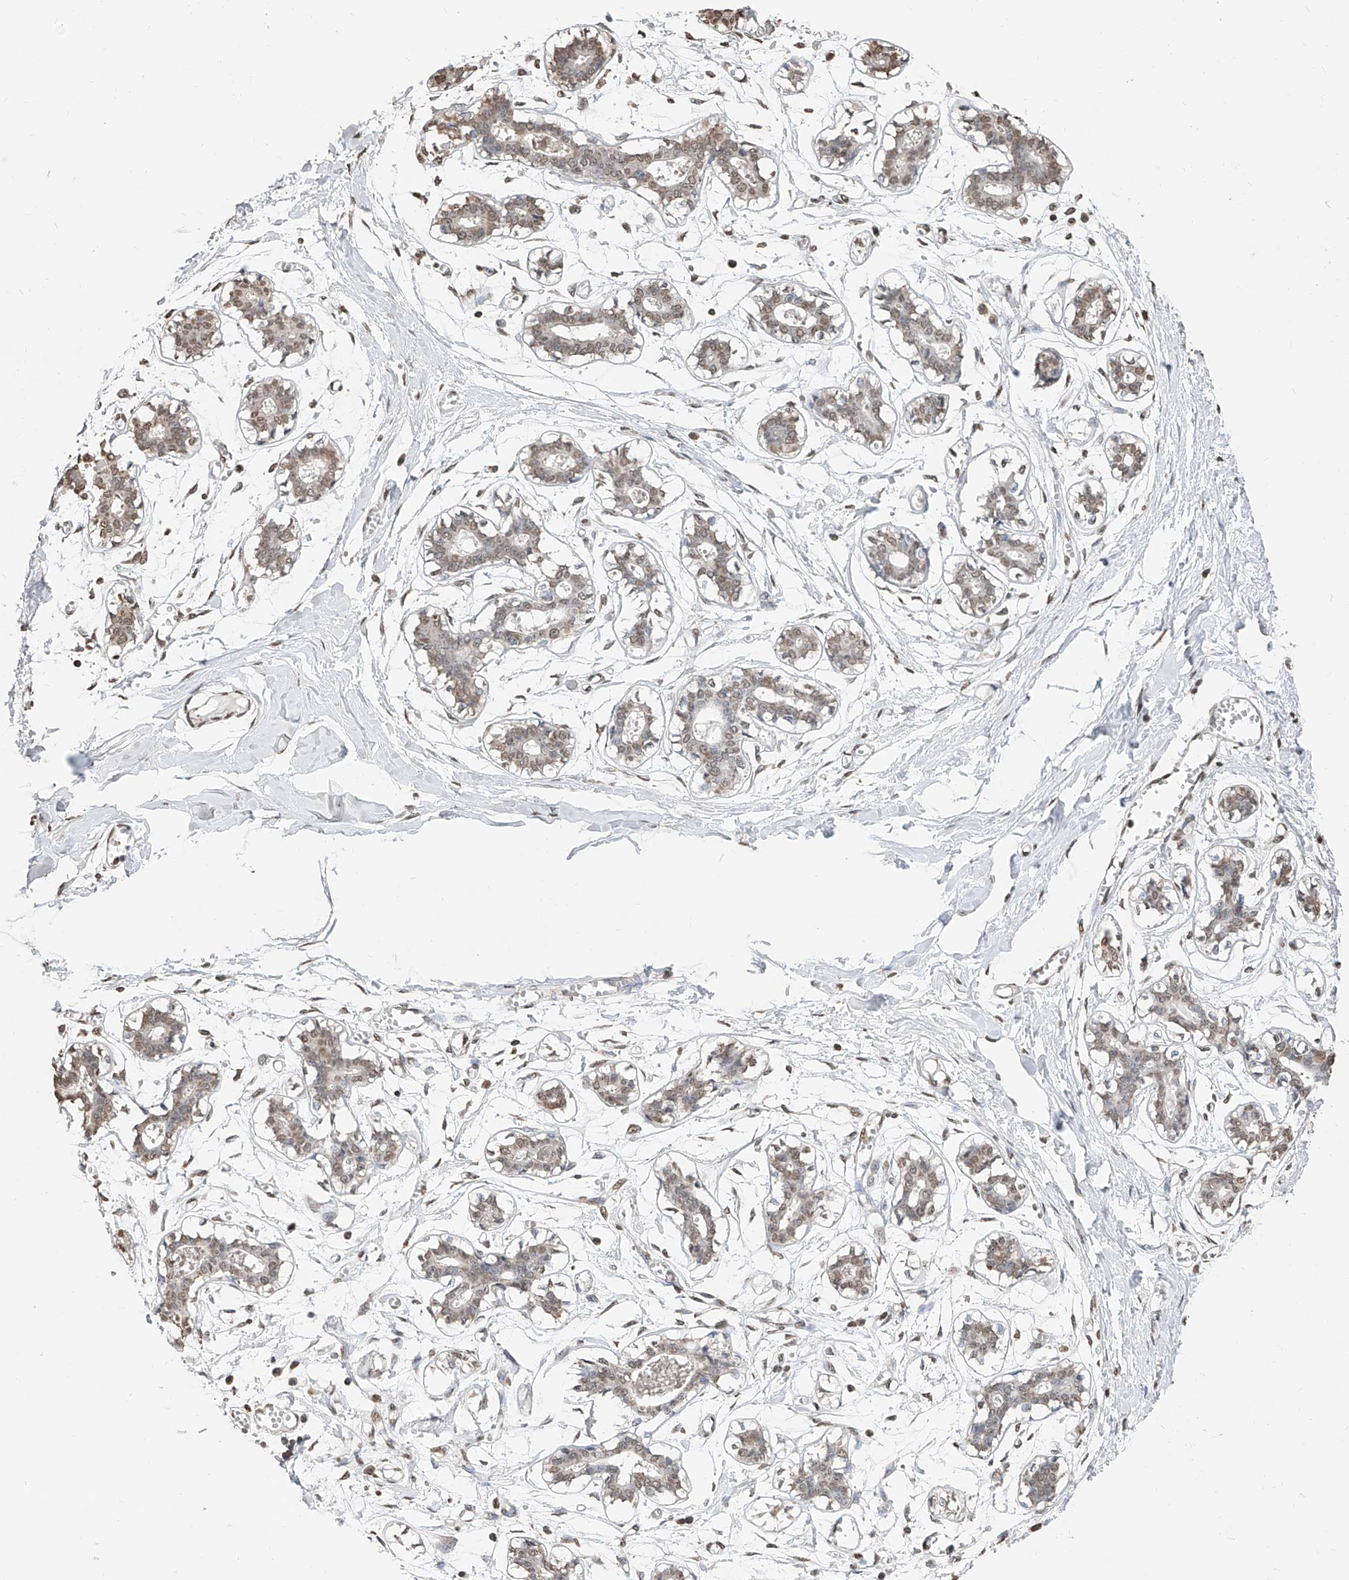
{"staining": {"intensity": "weak", "quantity": ">75%", "location": "nuclear"}, "tissue": "breast", "cell_type": "Adipocytes", "image_type": "normal", "snomed": [{"axis": "morphology", "description": "Normal tissue, NOS"}, {"axis": "topography", "description": "Breast"}], "caption": "The micrograph exhibits staining of normal breast, revealing weak nuclear protein expression (brown color) within adipocytes.", "gene": "RP9", "patient": {"sex": "female", "age": 27}}